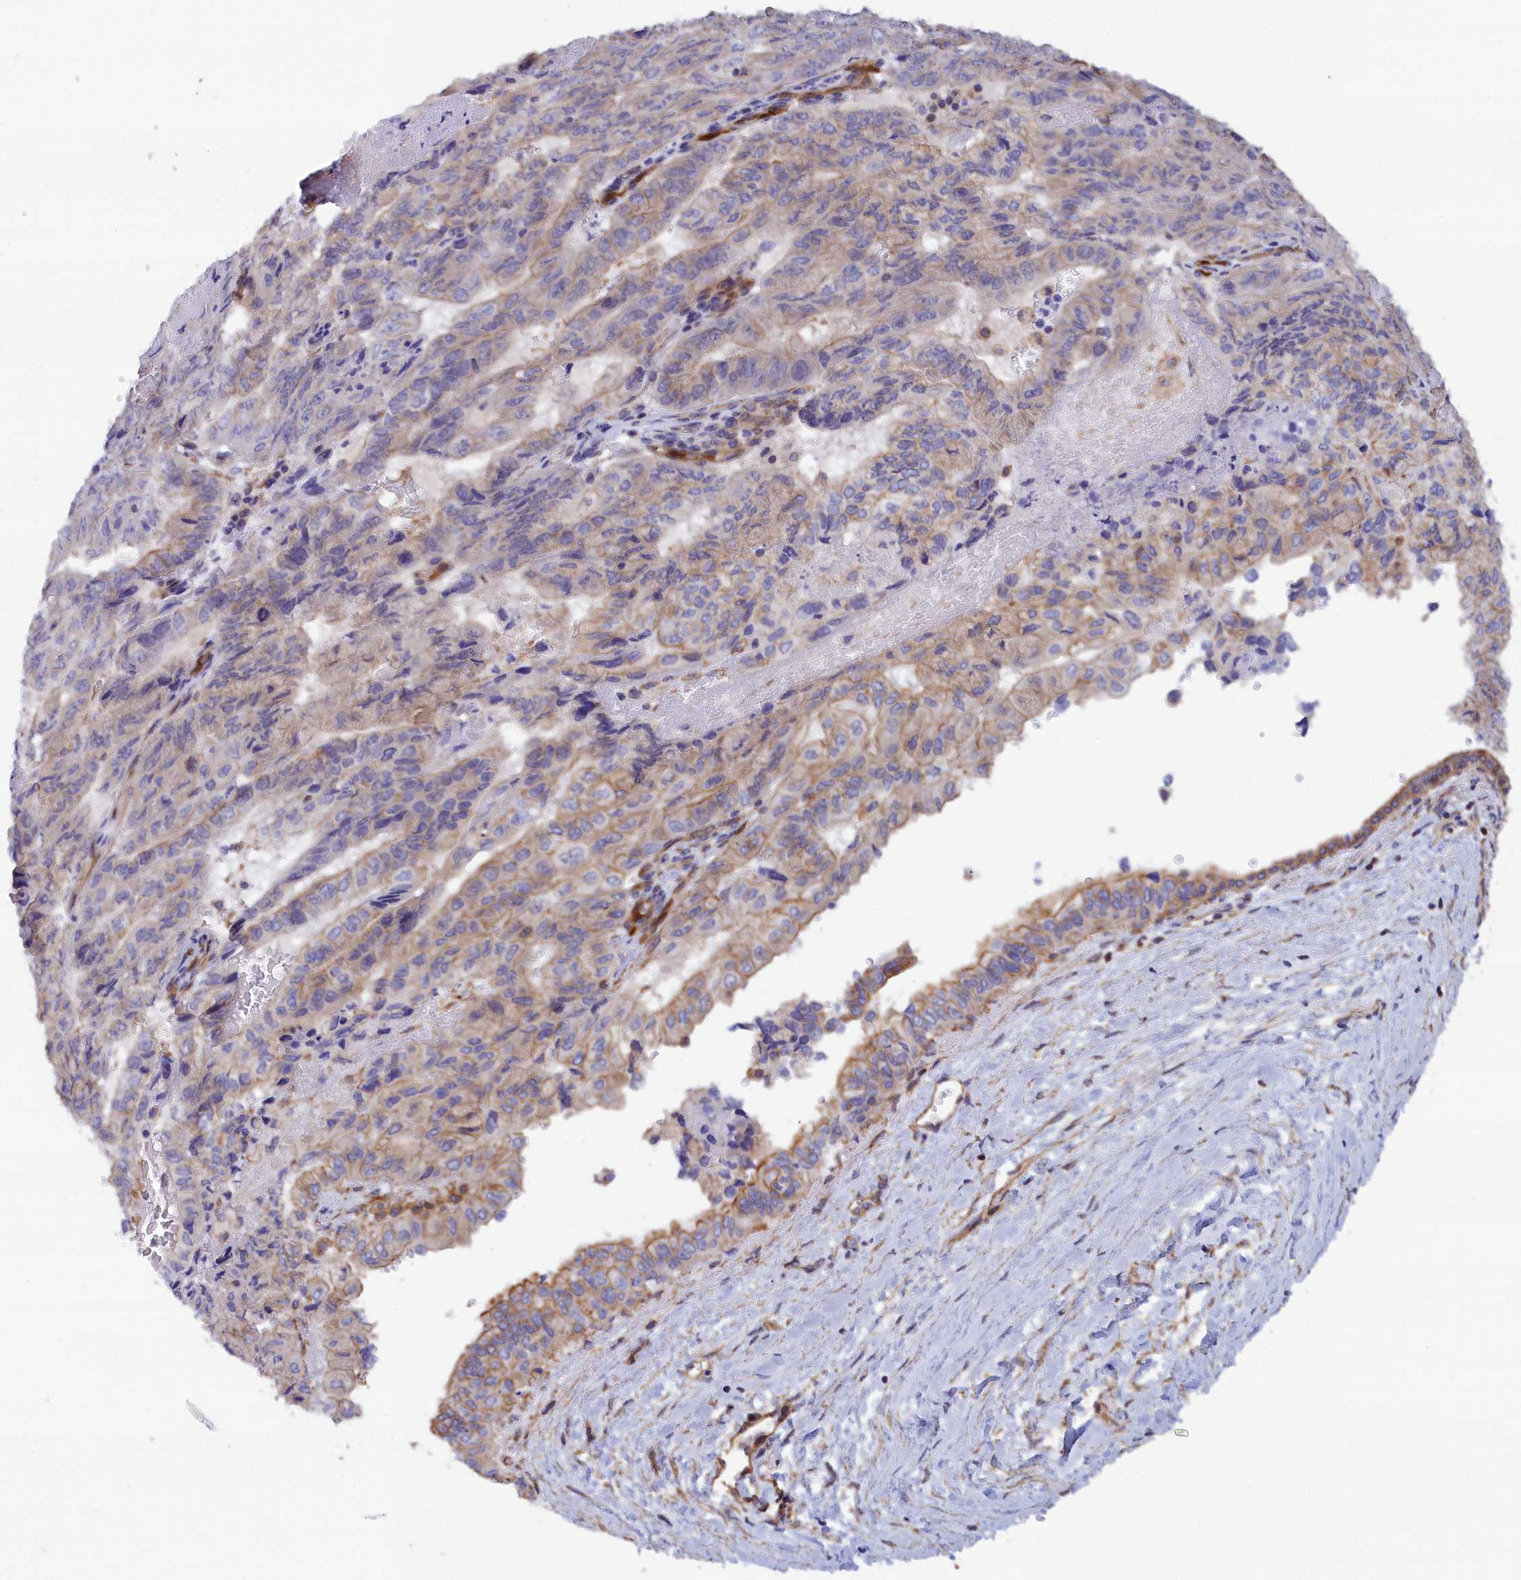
{"staining": {"intensity": "weak", "quantity": "<25%", "location": "cytoplasmic/membranous"}, "tissue": "pancreatic cancer", "cell_type": "Tumor cells", "image_type": "cancer", "snomed": [{"axis": "morphology", "description": "Adenocarcinoma, NOS"}, {"axis": "topography", "description": "Pancreas"}], "caption": "Immunohistochemistry (IHC) photomicrograph of human pancreatic cancer stained for a protein (brown), which displays no positivity in tumor cells.", "gene": "ABCC12", "patient": {"sex": "male", "age": 51}}